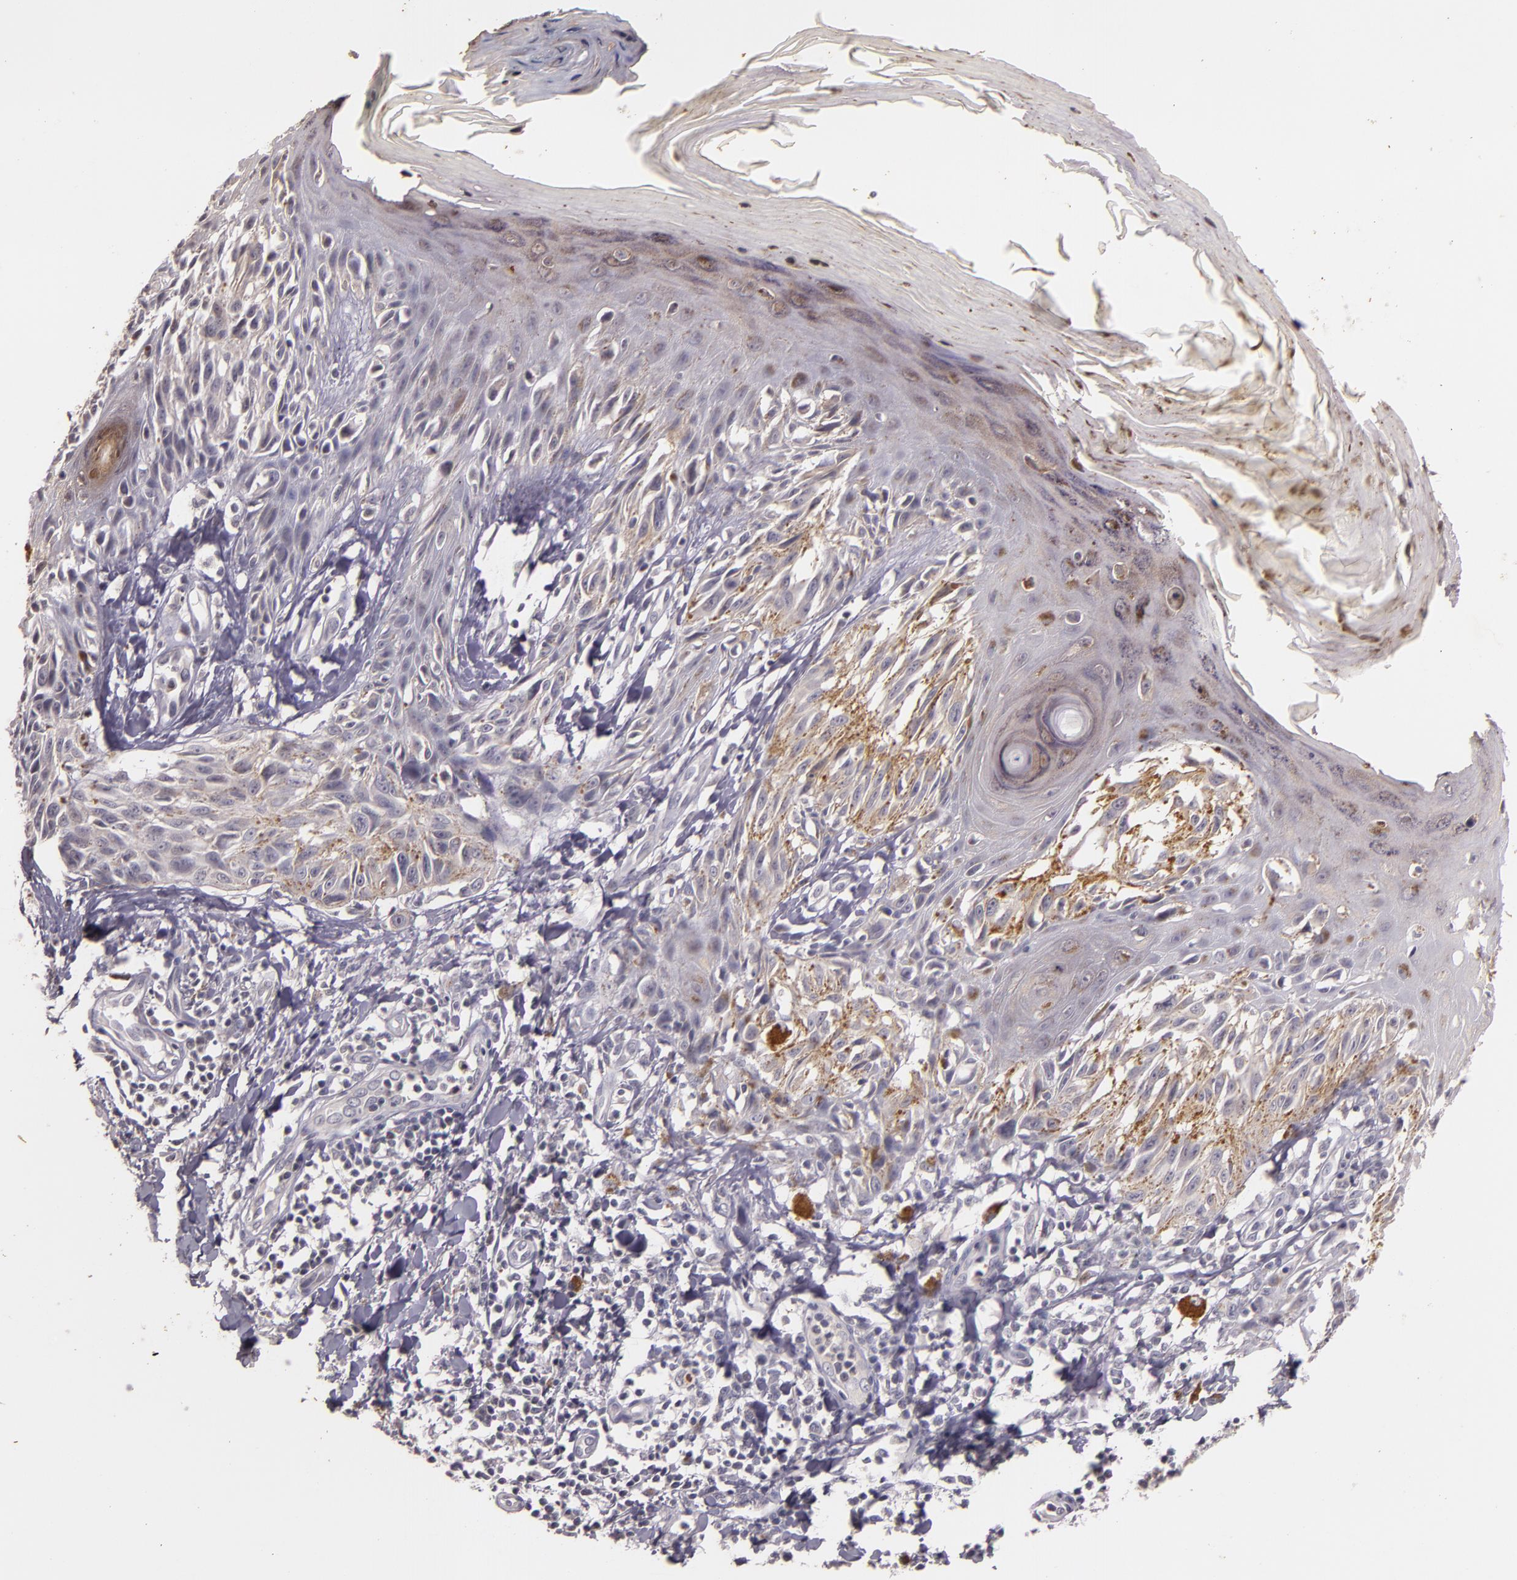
{"staining": {"intensity": "negative", "quantity": "none", "location": "none"}, "tissue": "melanoma", "cell_type": "Tumor cells", "image_type": "cancer", "snomed": [{"axis": "morphology", "description": "Malignant melanoma, NOS"}, {"axis": "topography", "description": "Skin"}], "caption": "This is an immunohistochemistry image of melanoma. There is no expression in tumor cells.", "gene": "TFF1", "patient": {"sex": "female", "age": 77}}